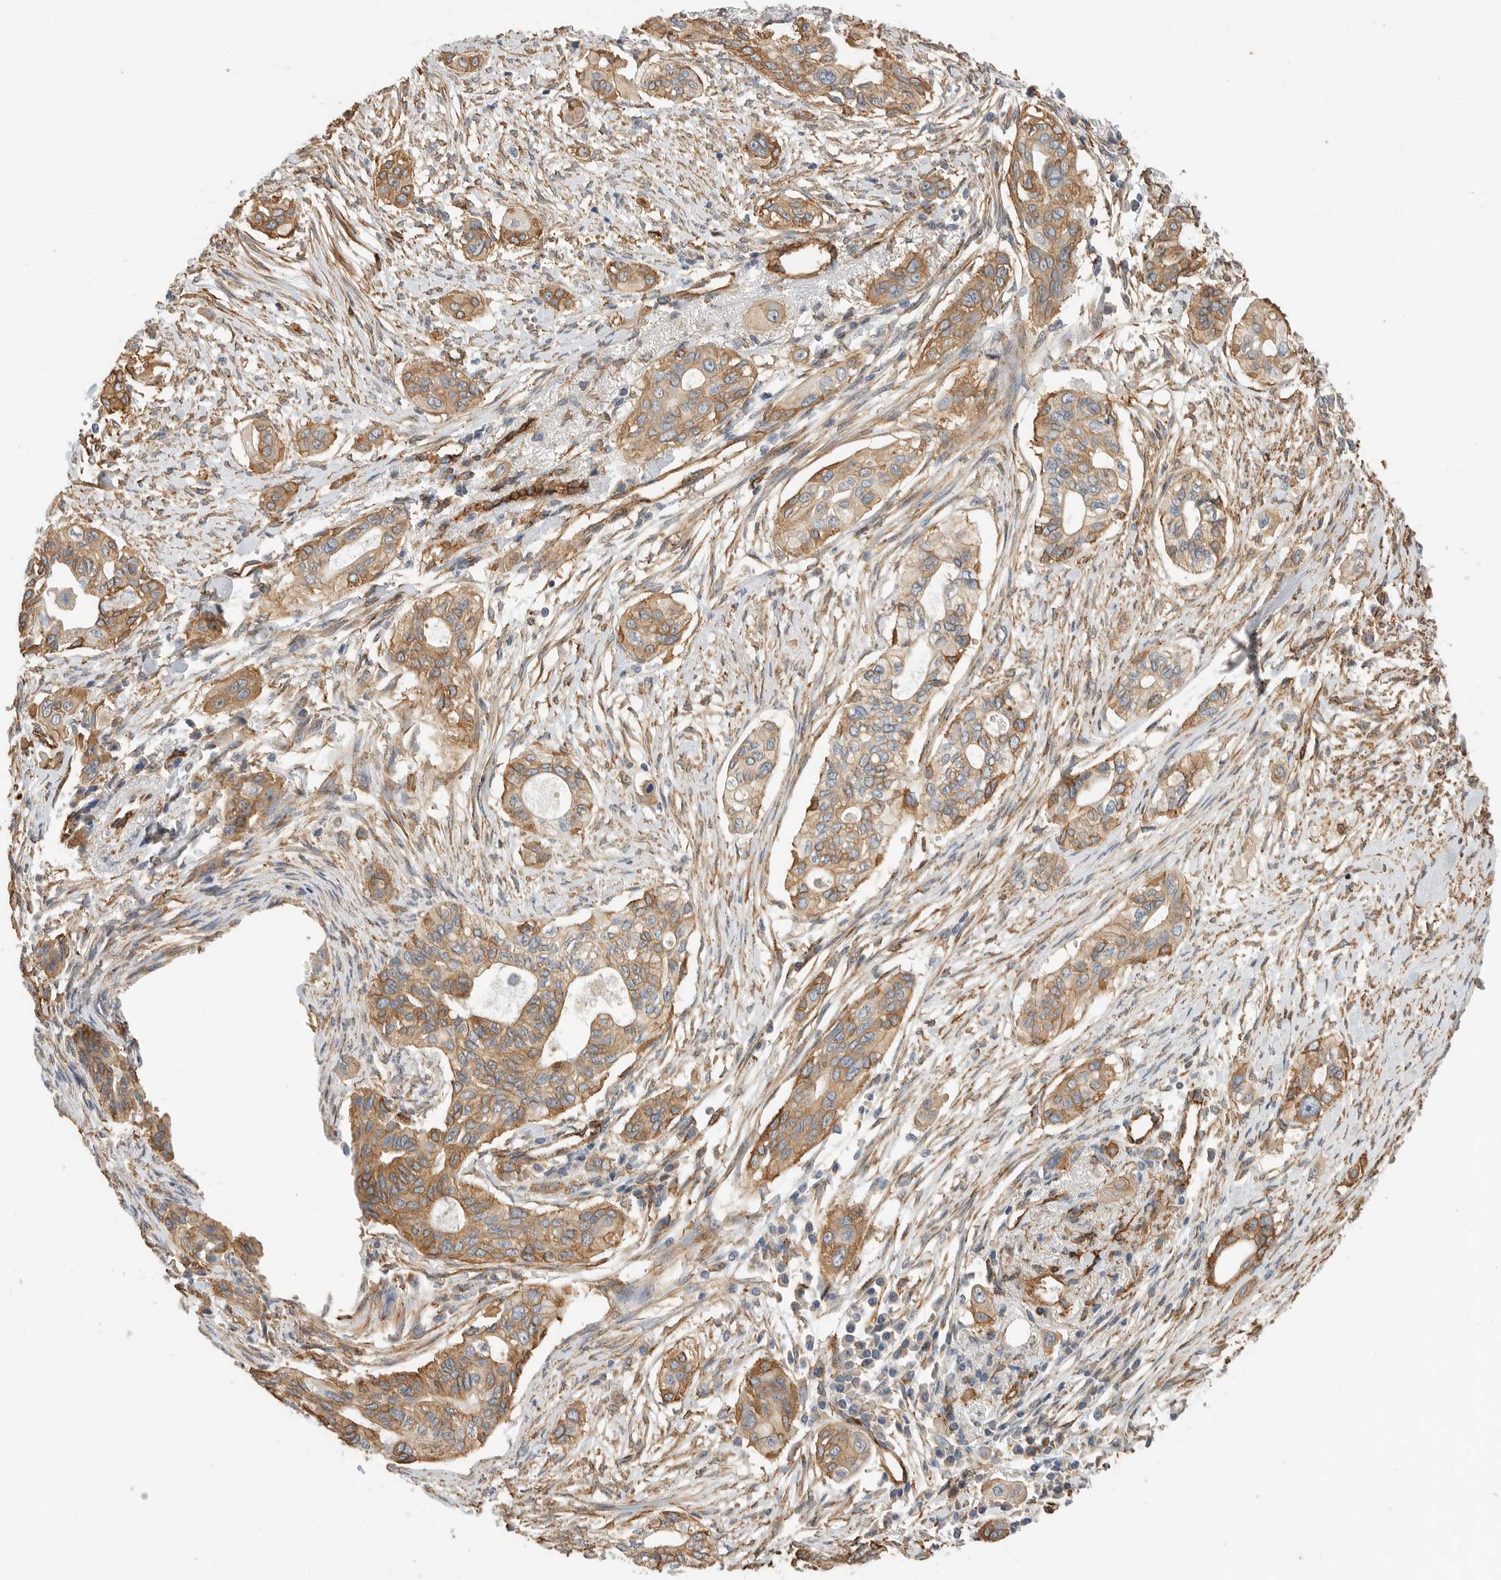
{"staining": {"intensity": "moderate", "quantity": ">75%", "location": "cytoplasmic/membranous"}, "tissue": "pancreatic cancer", "cell_type": "Tumor cells", "image_type": "cancer", "snomed": [{"axis": "morphology", "description": "Adenocarcinoma, NOS"}, {"axis": "topography", "description": "Pancreas"}], "caption": "Adenocarcinoma (pancreatic) tissue reveals moderate cytoplasmic/membranous positivity in approximately >75% of tumor cells", "gene": "JMJD4", "patient": {"sex": "female", "age": 60}}